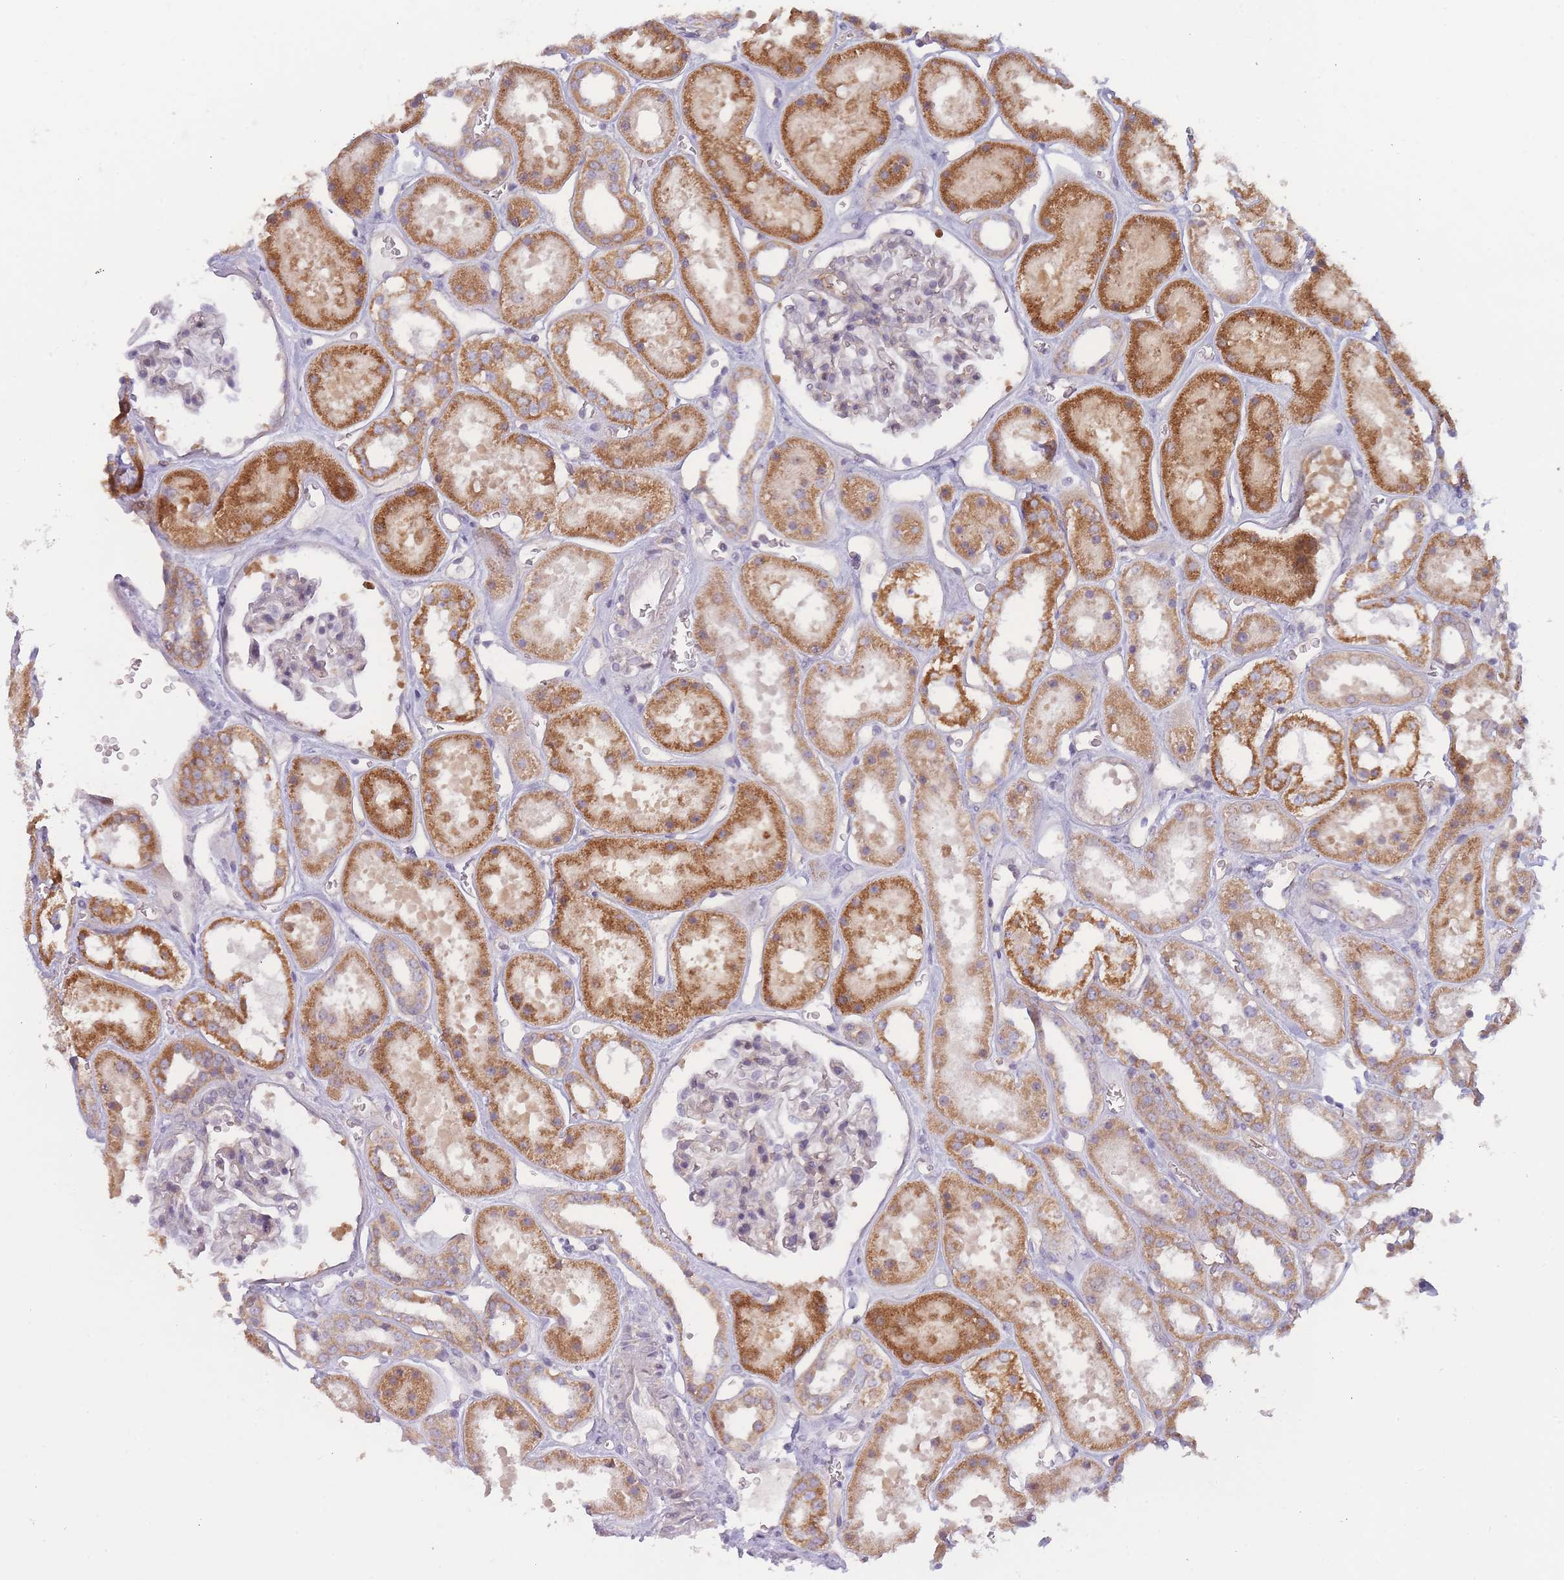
{"staining": {"intensity": "weak", "quantity": "<25%", "location": "cytoplasmic/membranous"}, "tissue": "kidney", "cell_type": "Cells in glomeruli", "image_type": "normal", "snomed": [{"axis": "morphology", "description": "Normal tissue, NOS"}, {"axis": "topography", "description": "Kidney"}], "caption": "DAB (3,3'-diaminobenzidine) immunohistochemical staining of normal human kidney exhibits no significant staining in cells in glomeruli.", "gene": "FAM227B", "patient": {"sex": "female", "age": 41}}